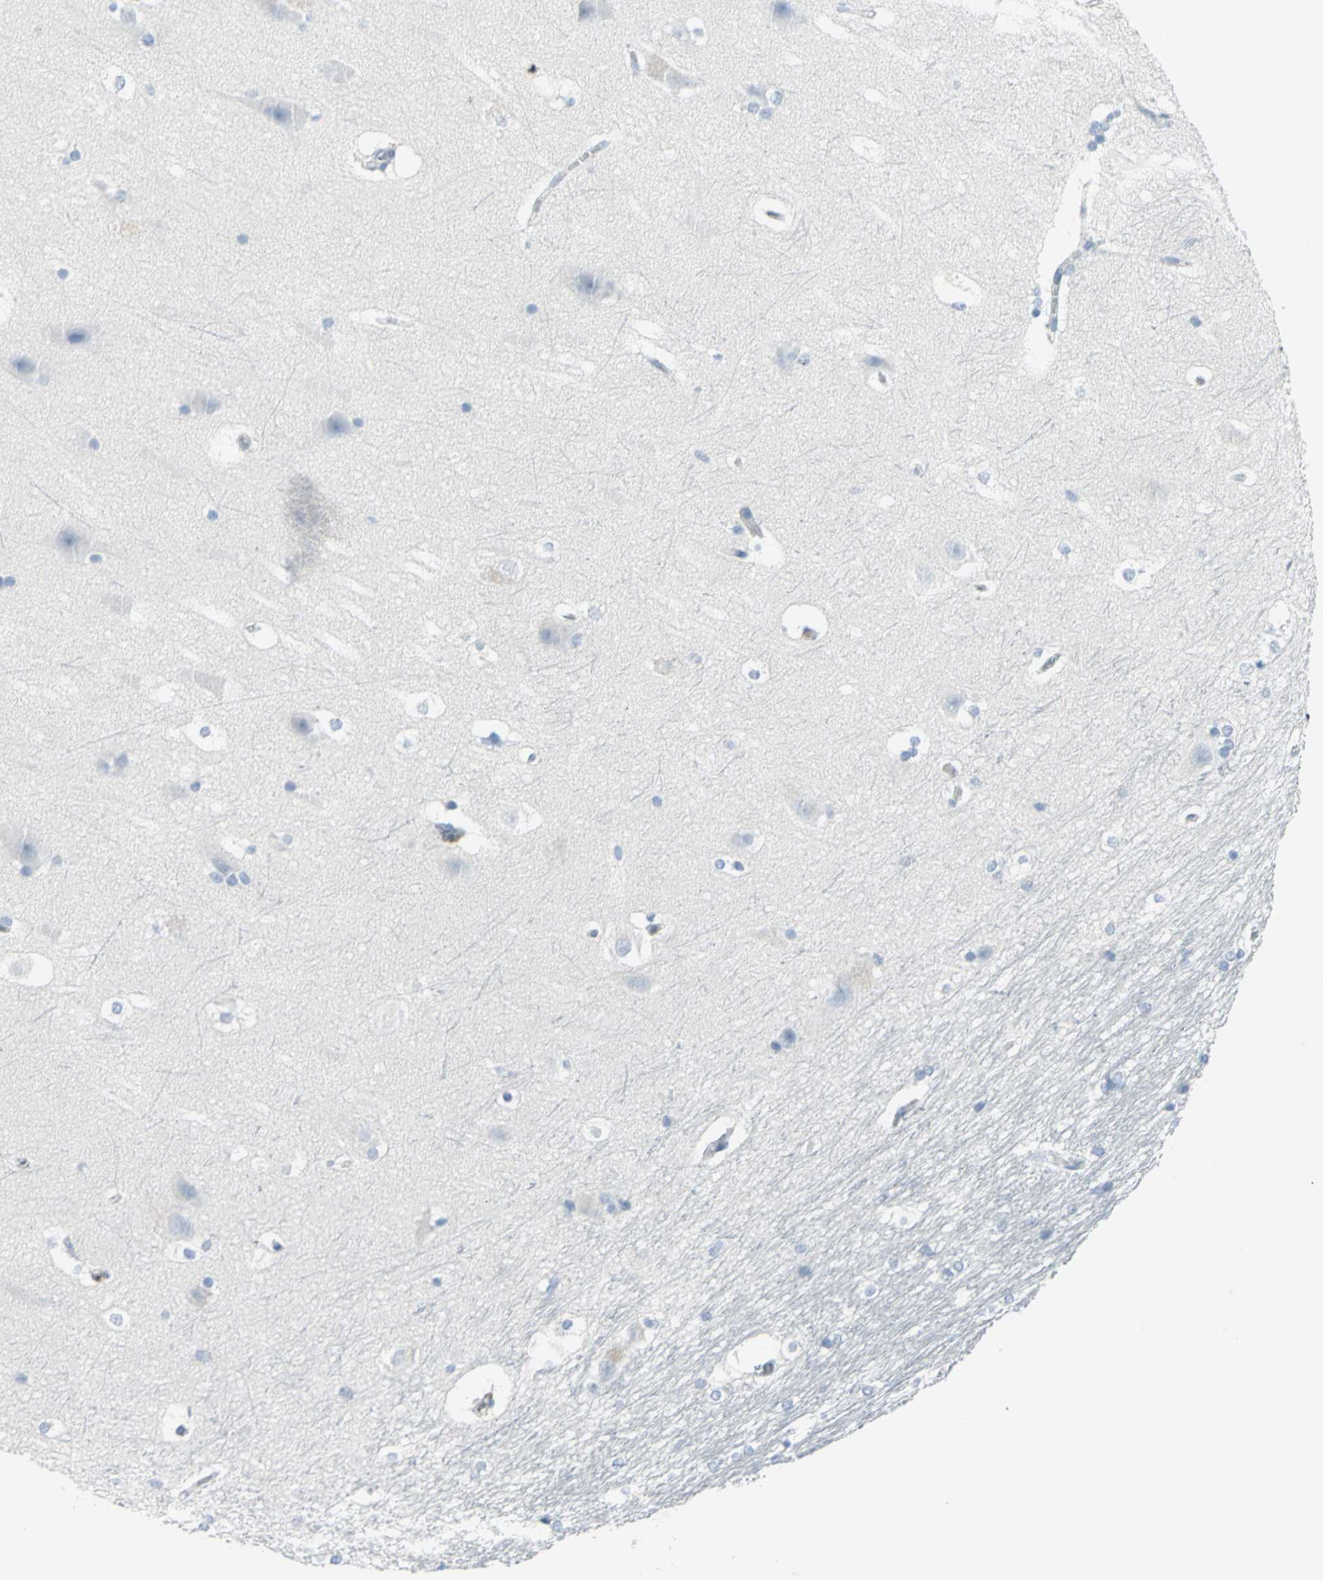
{"staining": {"intensity": "negative", "quantity": "none", "location": "none"}, "tissue": "hippocampus", "cell_type": "Glial cells", "image_type": "normal", "snomed": [{"axis": "morphology", "description": "Normal tissue, NOS"}, {"axis": "topography", "description": "Hippocampus"}], "caption": "There is no significant expression in glial cells of hippocampus. (Stains: DAB (3,3'-diaminobenzidine) immunohistochemistry with hematoxylin counter stain, Microscopy: brightfield microscopy at high magnification).", "gene": "MCM3", "patient": {"sex": "female", "age": 19}}